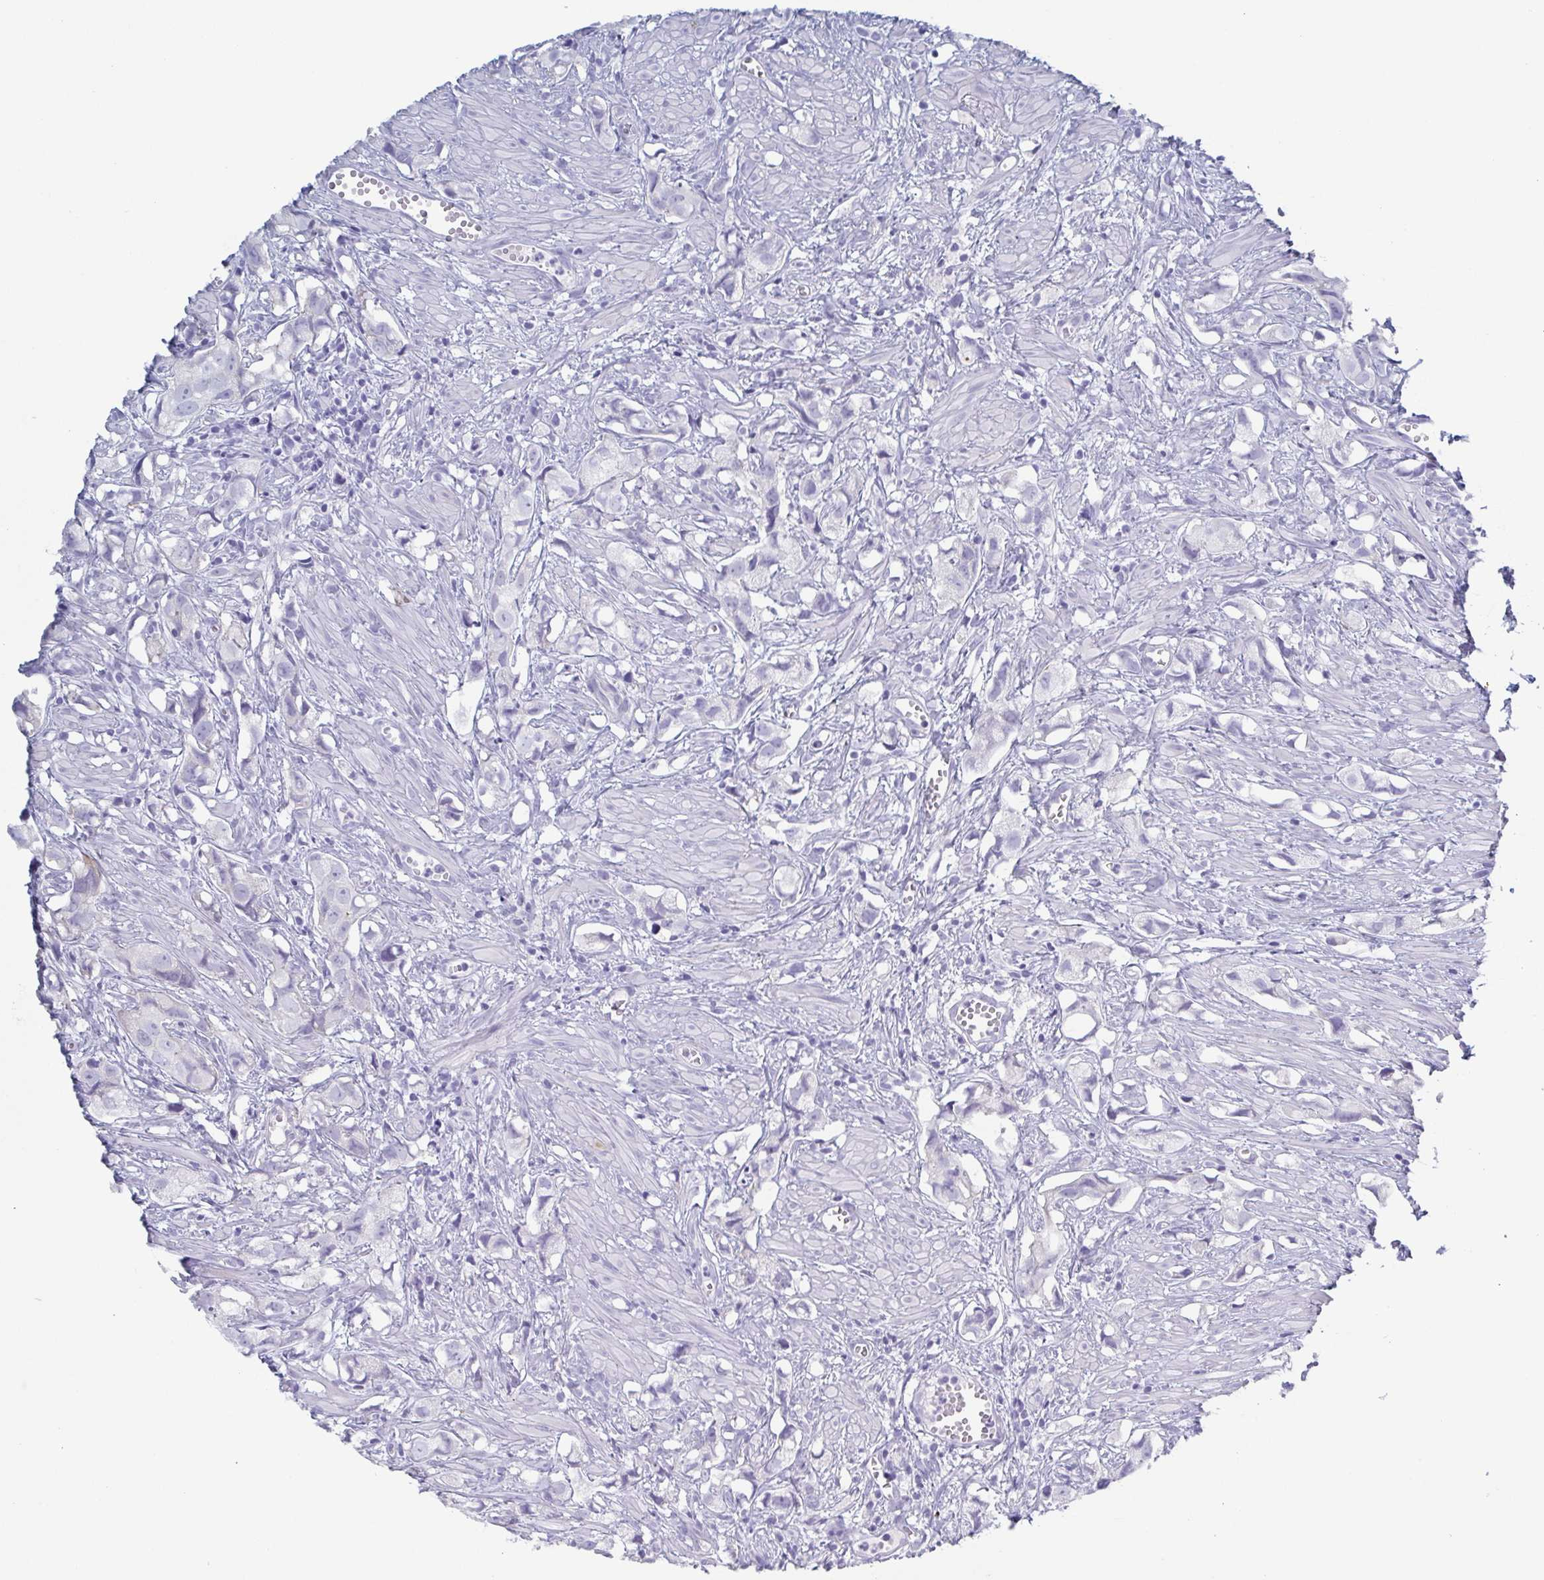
{"staining": {"intensity": "negative", "quantity": "none", "location": "none"}, "tissue": "prostate cancer", "cell_type": "Tumor cells", "image_type": "cancer", "snomed": [{"axis": "morphology", "description": "Adenocarcinoma, High grade"}, {"axis": "topography", "description": "Prostate"}], "caption": "High power microscopy histopathology image of an immunohistochemistry micrograph of prostate cancer, revealing no significant positivity in tumor cells.", "gene": "DYNC1I1", "patient": {"sex": "male", "age": 58}}